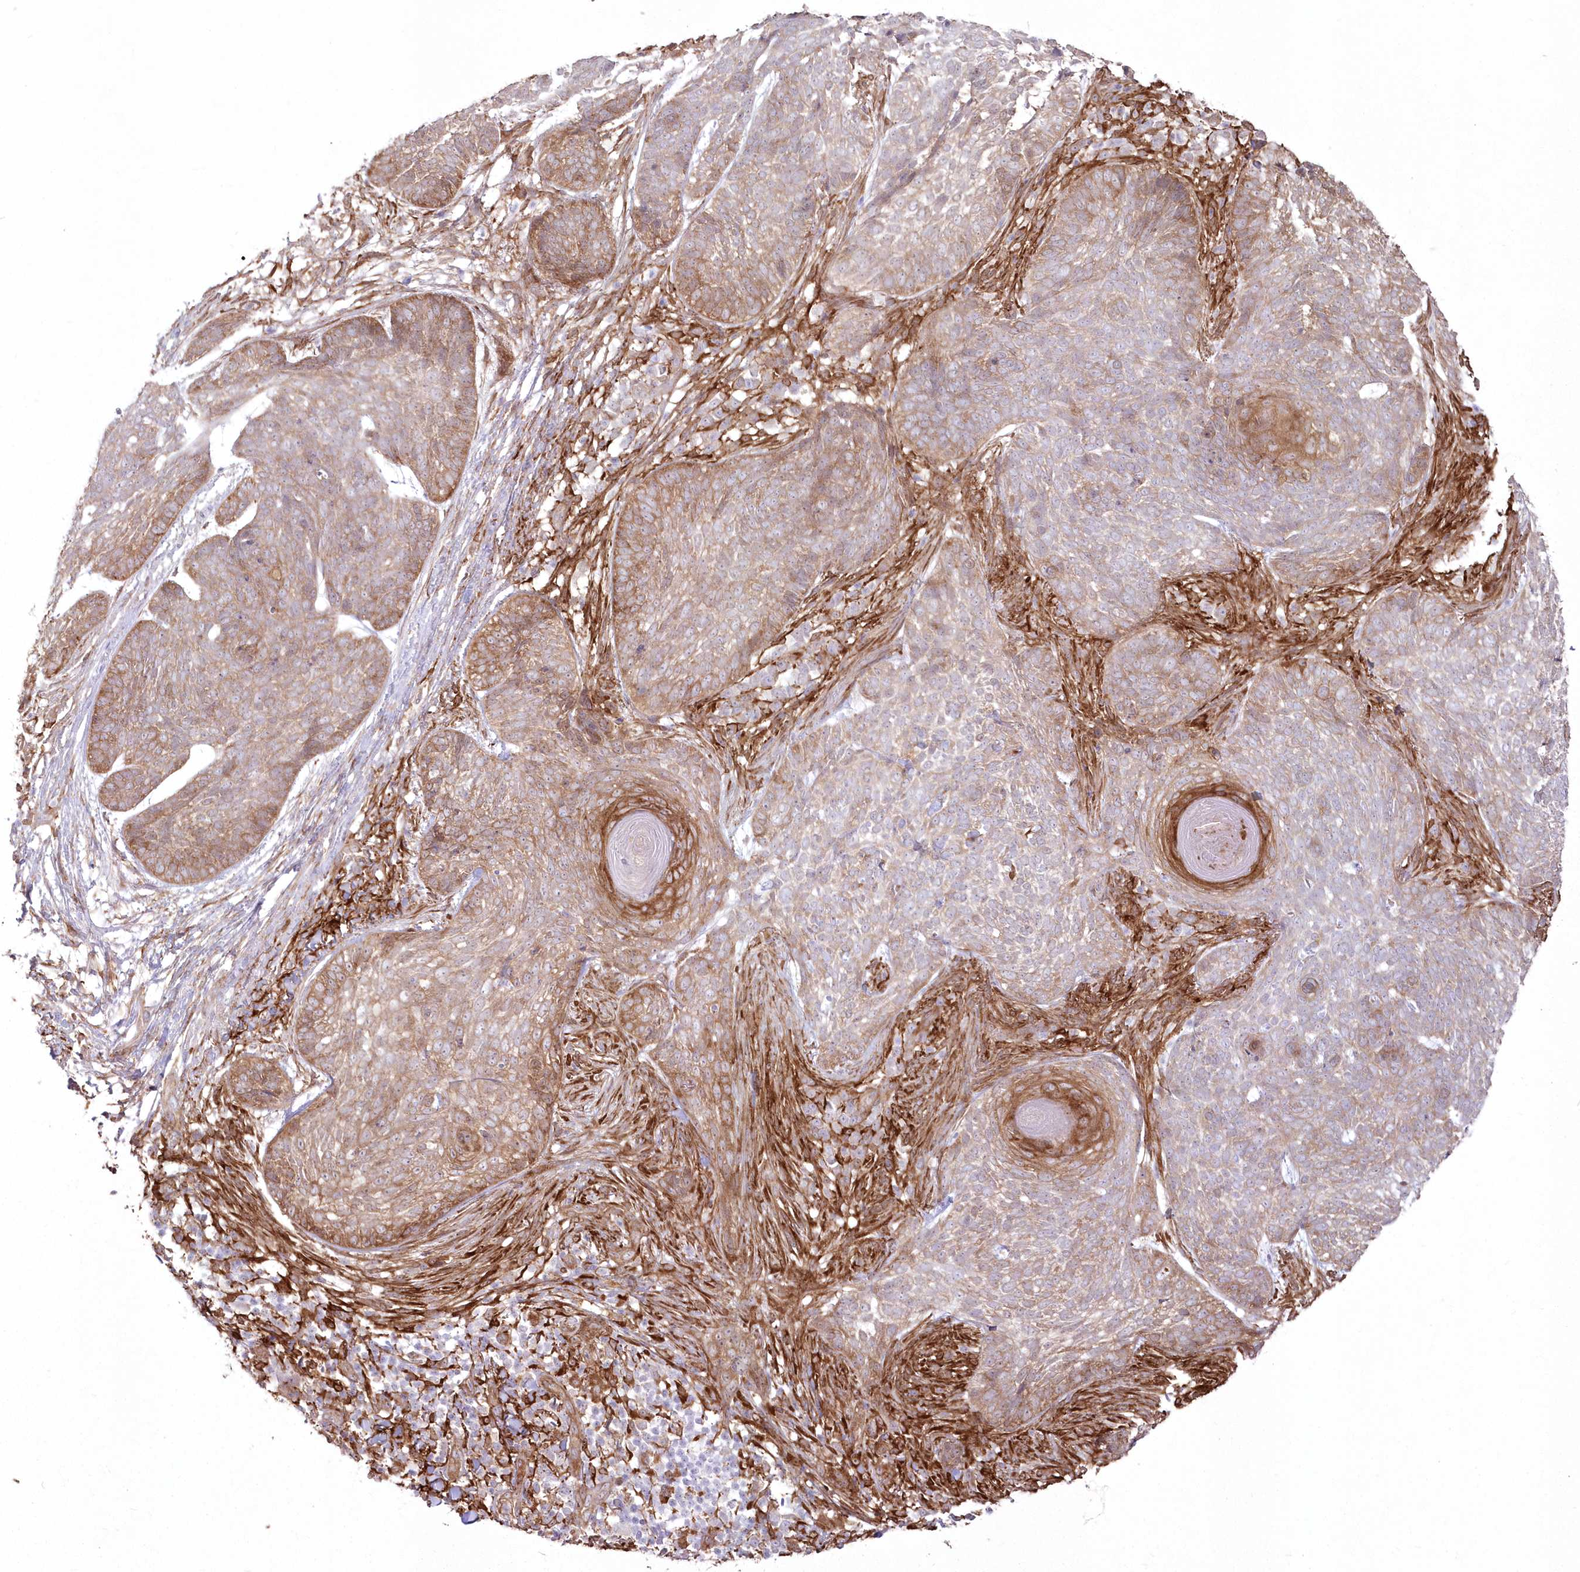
{"staining": {"intensity": "moderate", "quantity": "25%-75%", "location": "cytoplasmic/membranous"}, "tissue": "skin cancer", "cell_type": "Tumor cells", "image_type": "cancer", "snomed": [{"axis": "morphology", "description": "Basal cell carcinoma"}, {"axis": "topography", "description": "Skin"}], "caption": "Immunohistochemical staining of skin cancer shows medium levels of moderate cytoplasmic/membranous expression in about 25%-75% of tumor cells.", "gene": "SH3PXD2B", "patient": {"sex": "female", "age": 64}}